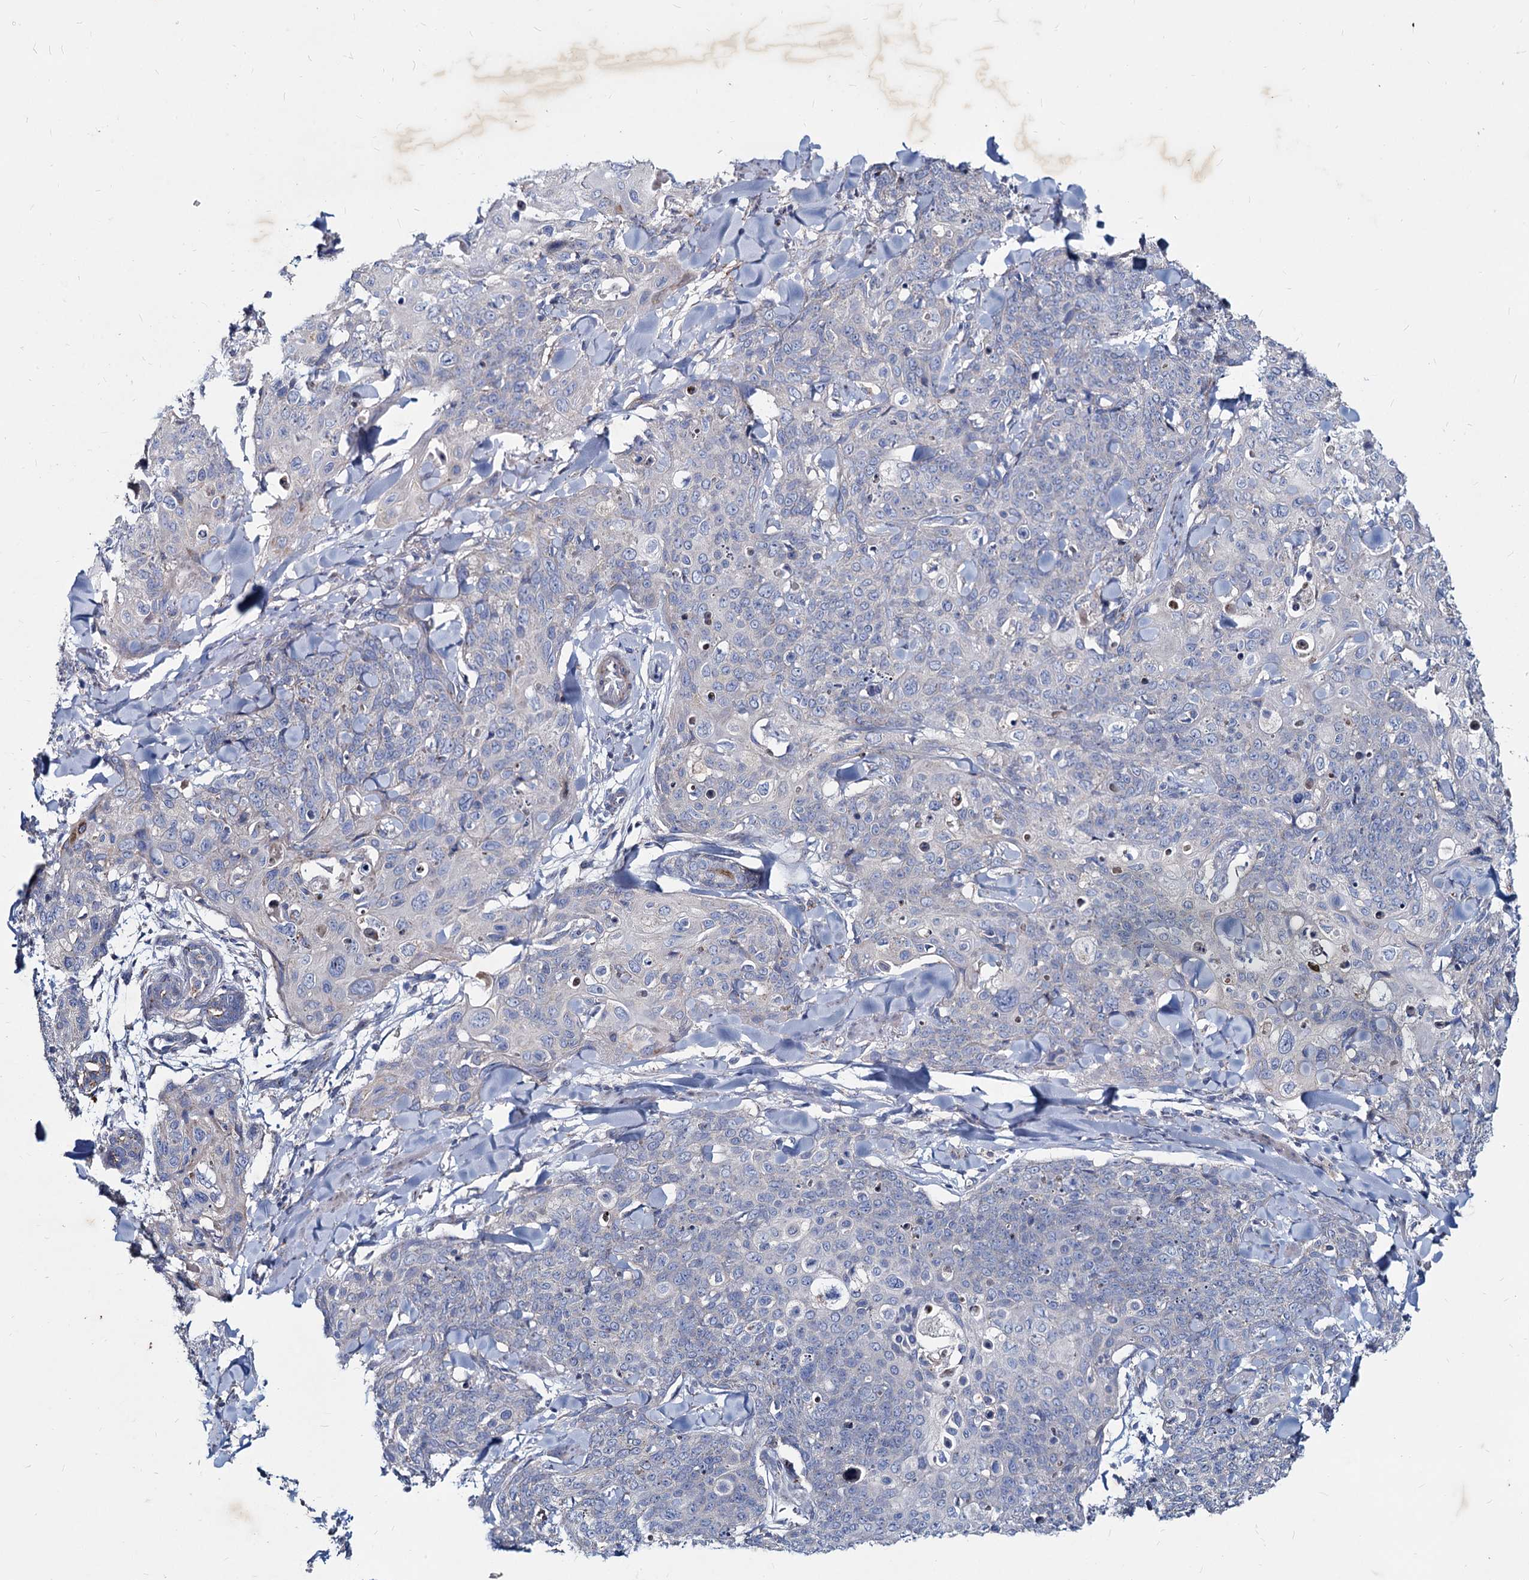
{"staining": {"intensity": "negative", "quantity": "none", "location": "none"}, "tissue": "skin cancer", "cell_type": "Tumor cells", "image_type": "cancer", "snomed": [{"axis": "morphology", "description": "Squamous cell carcinoma, NOS"}, {"axis": "topography", "description": "Skin"}, {"axis": "topography", "description": "Vulva"}], "caption": "Protein analysis of squamous cell carcinoma (skin) demonstrates no significant expression in tumor cells. The staining is performed using DAB brown chromogen with nuclei counter-stained in using hematoxylin.", "gene": "AGBL4", "patient": {"sex": "female", "age": 85}}